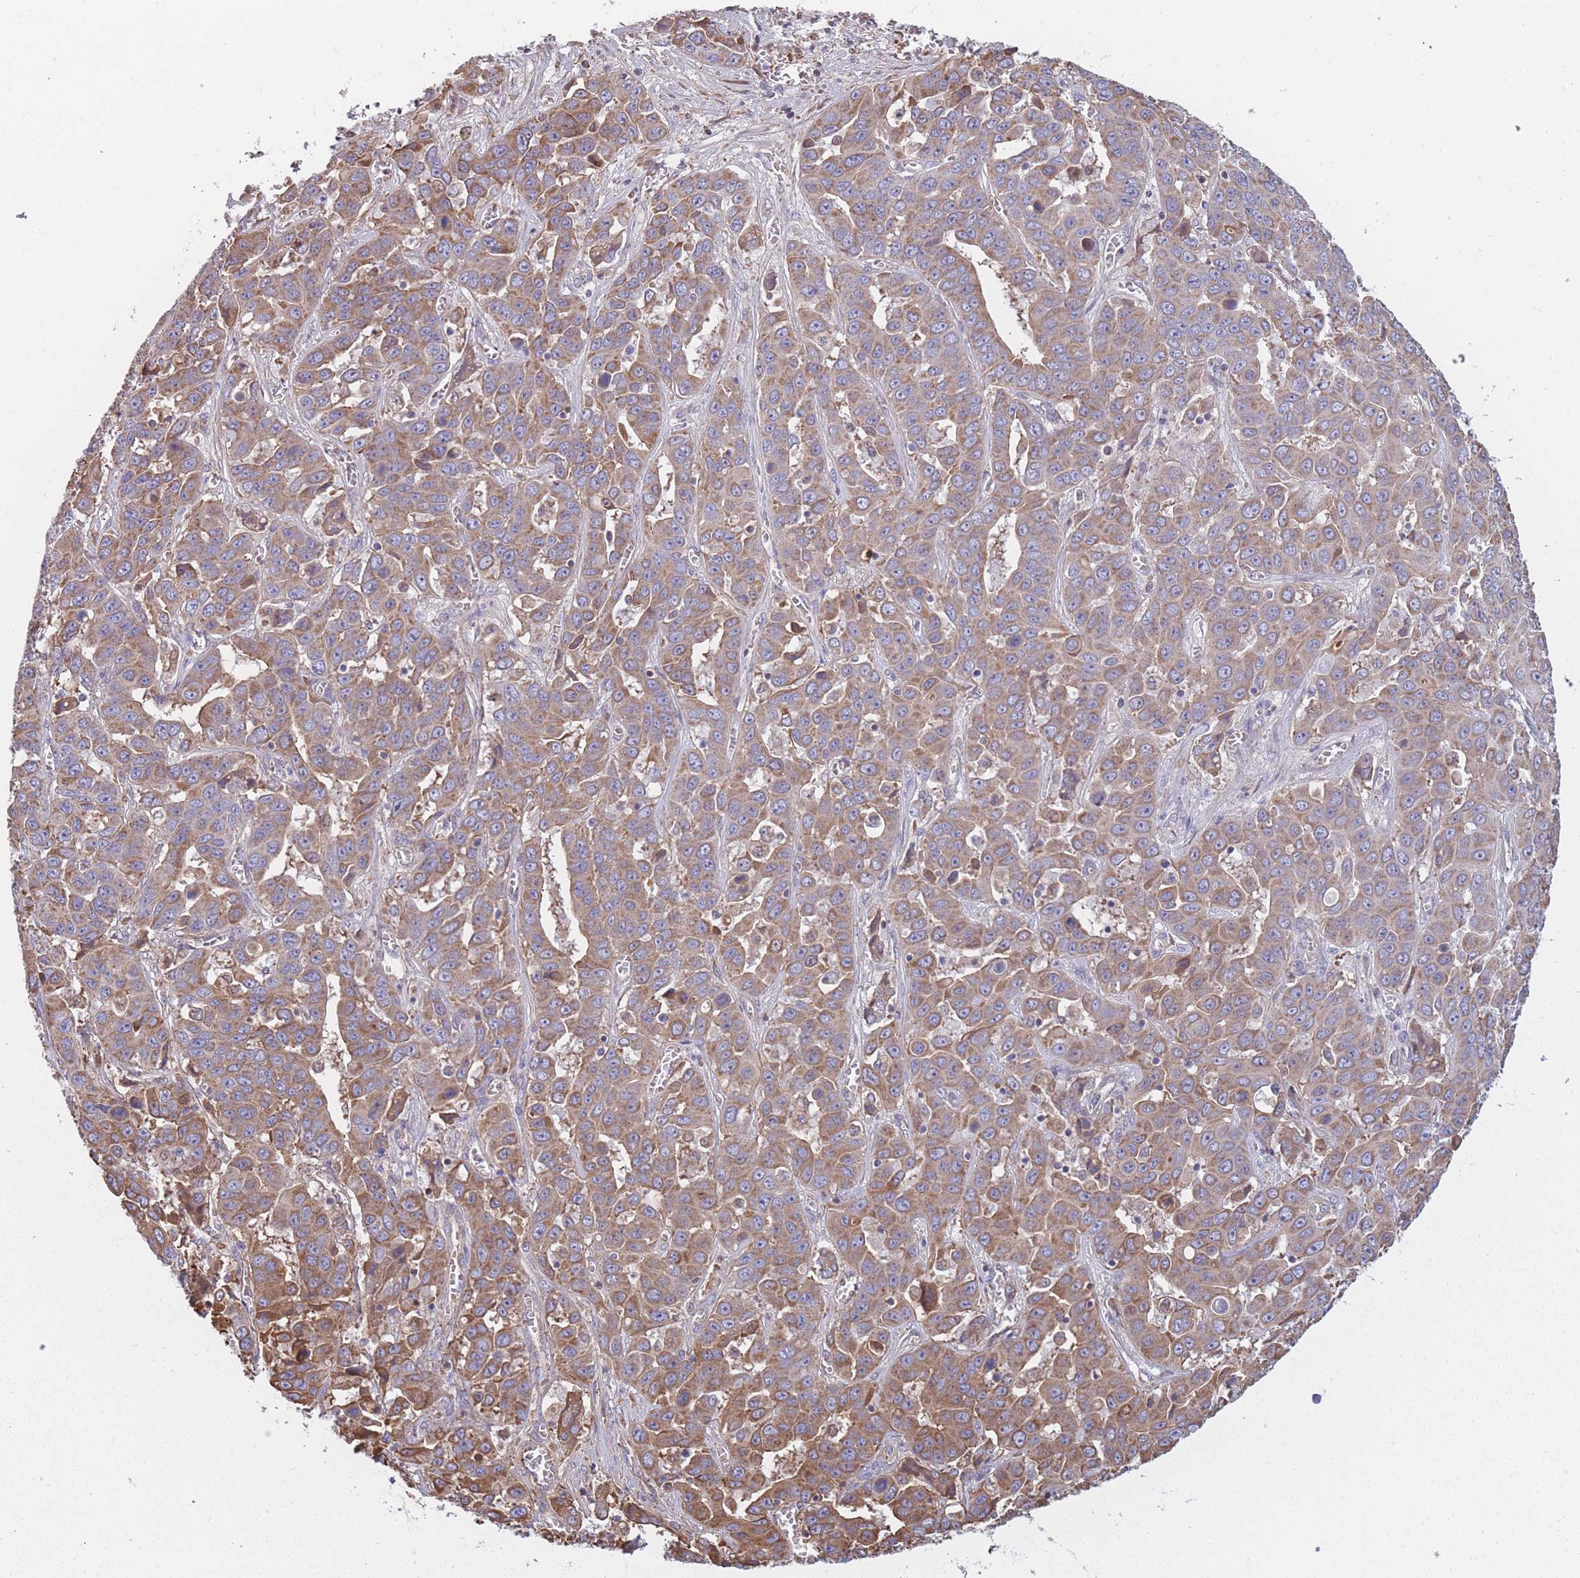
{"staining": {"intensity": "moderate", "quantity": ">75%", "location": "cytoplasmic/membranous"}, "tissue": "liver cancer", "cell_type": "Tumor cells", "image_type": "cancer", "snomed": [{"axis": "morphology", "description": "Cholangiocarcinoma"}, {"axis": "topography", "description": "Liver"}], "caption": "Immunohistochemistry staining of liver cancer, which exhibits medium levels of moderate cytoplasmic/membranous expression in approximately >75% of tumor cells indicating moderate cytoplasmic/membranous protein staining. The staining was performed using DAB (3,3'-diaminobenzidine) (brown) for protein detection and nuclei were counterstained in hematoxylin (blue).", "gene": "KAT2A", "patient": {"sex": "female", "age": 52}}